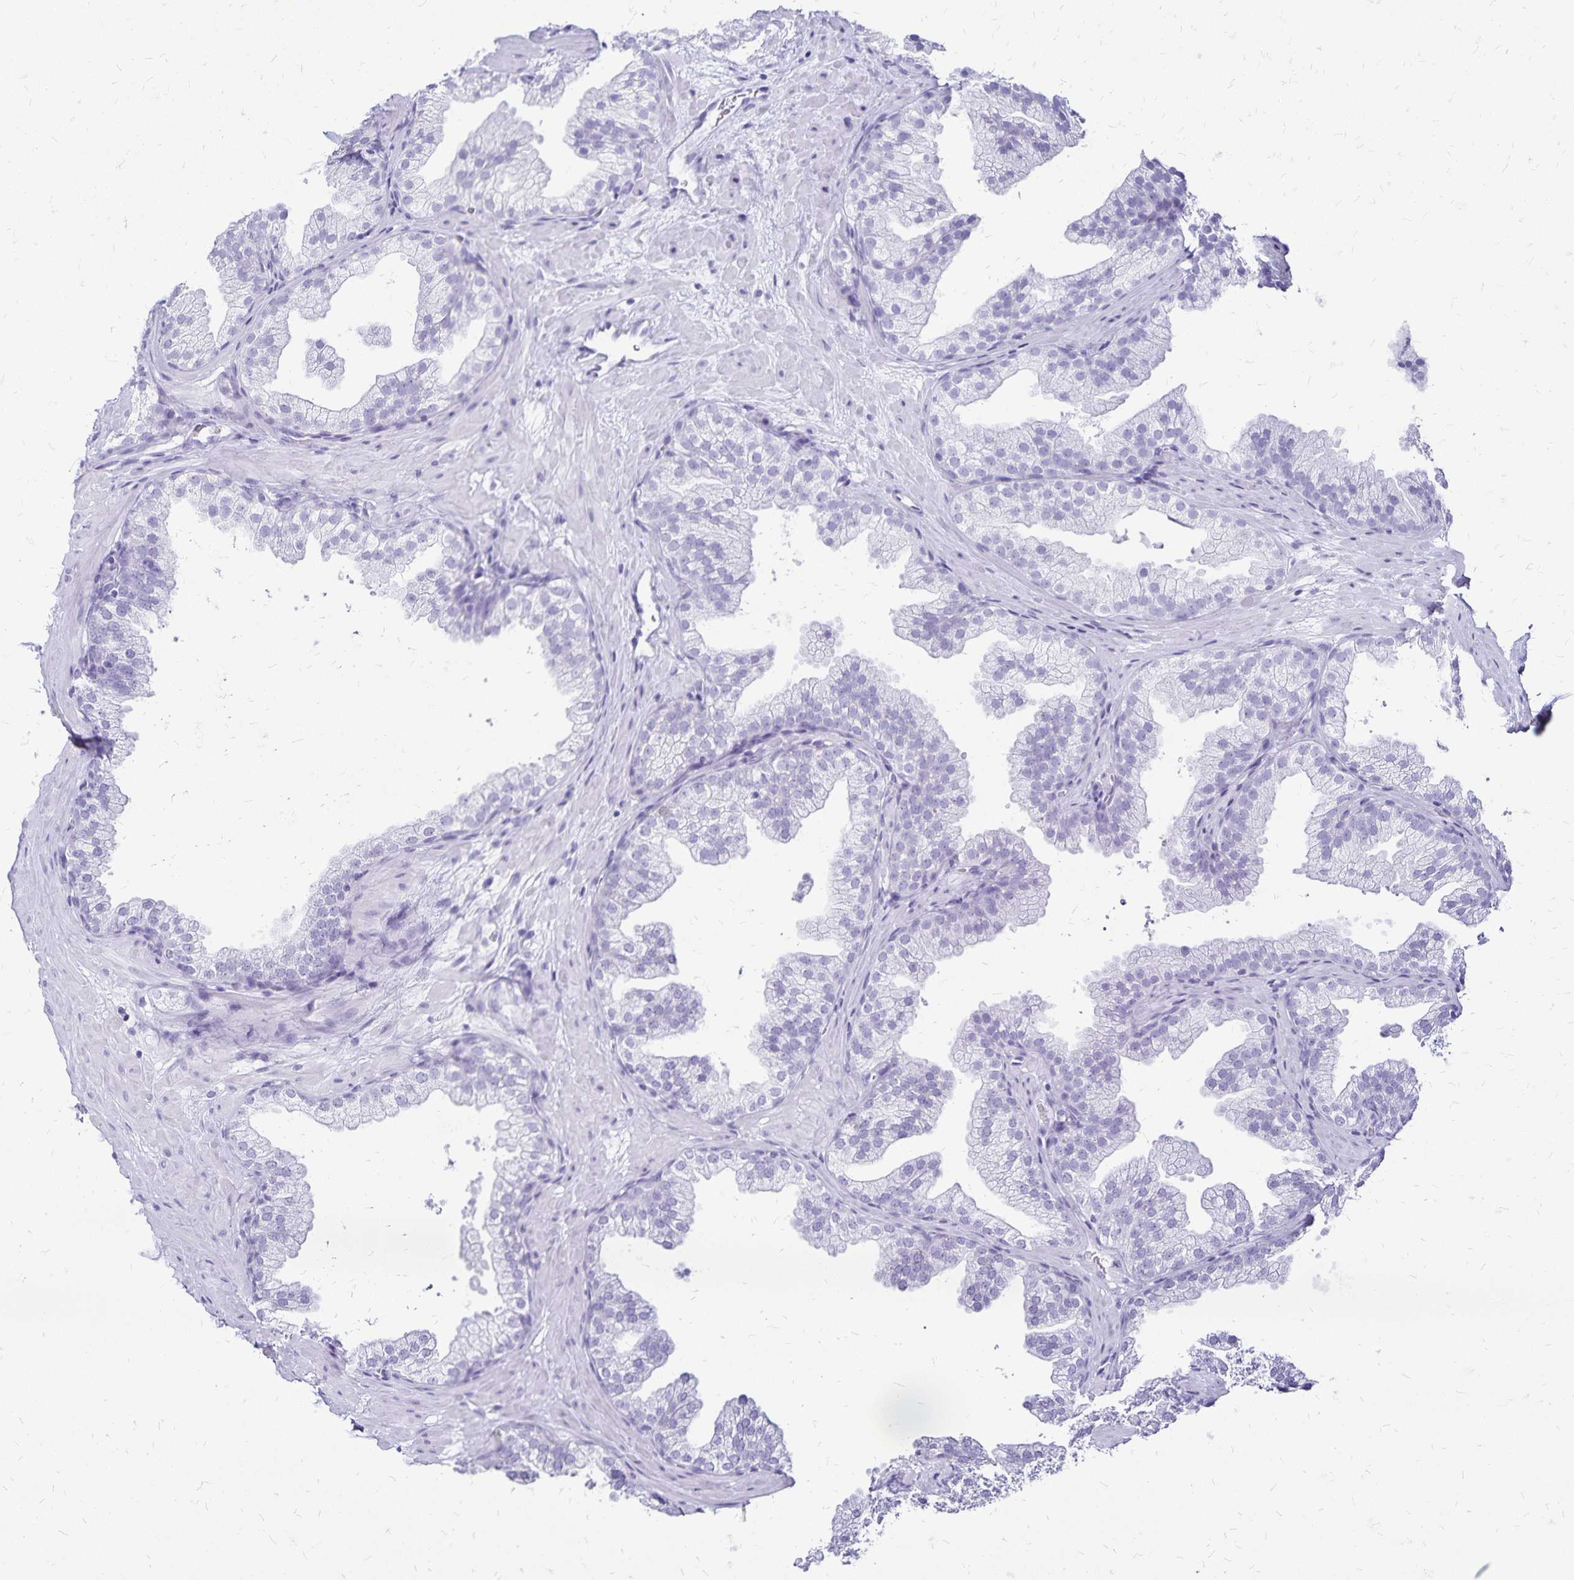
{"staining": {"intensity": "negative", "quantity": "none", "location": "none"}, "tissue": "prostate", "cell_type": "Glandular cells", "image_type": "normal", "snomed": [{"axis": "morphology", "description": "Normal tissue, NOS"}, {"axis": "topography", "description": "Prostate"}], "caption": "Prostate was stained to show a protein in brown. There is no significant positivity in glandular cells. The staining is performed using DAB brown chromogen with nuclei counter-stained in using hematoxylin.", "gene": "LIN28B", "patient": {"sex": "male", "age": 37}}